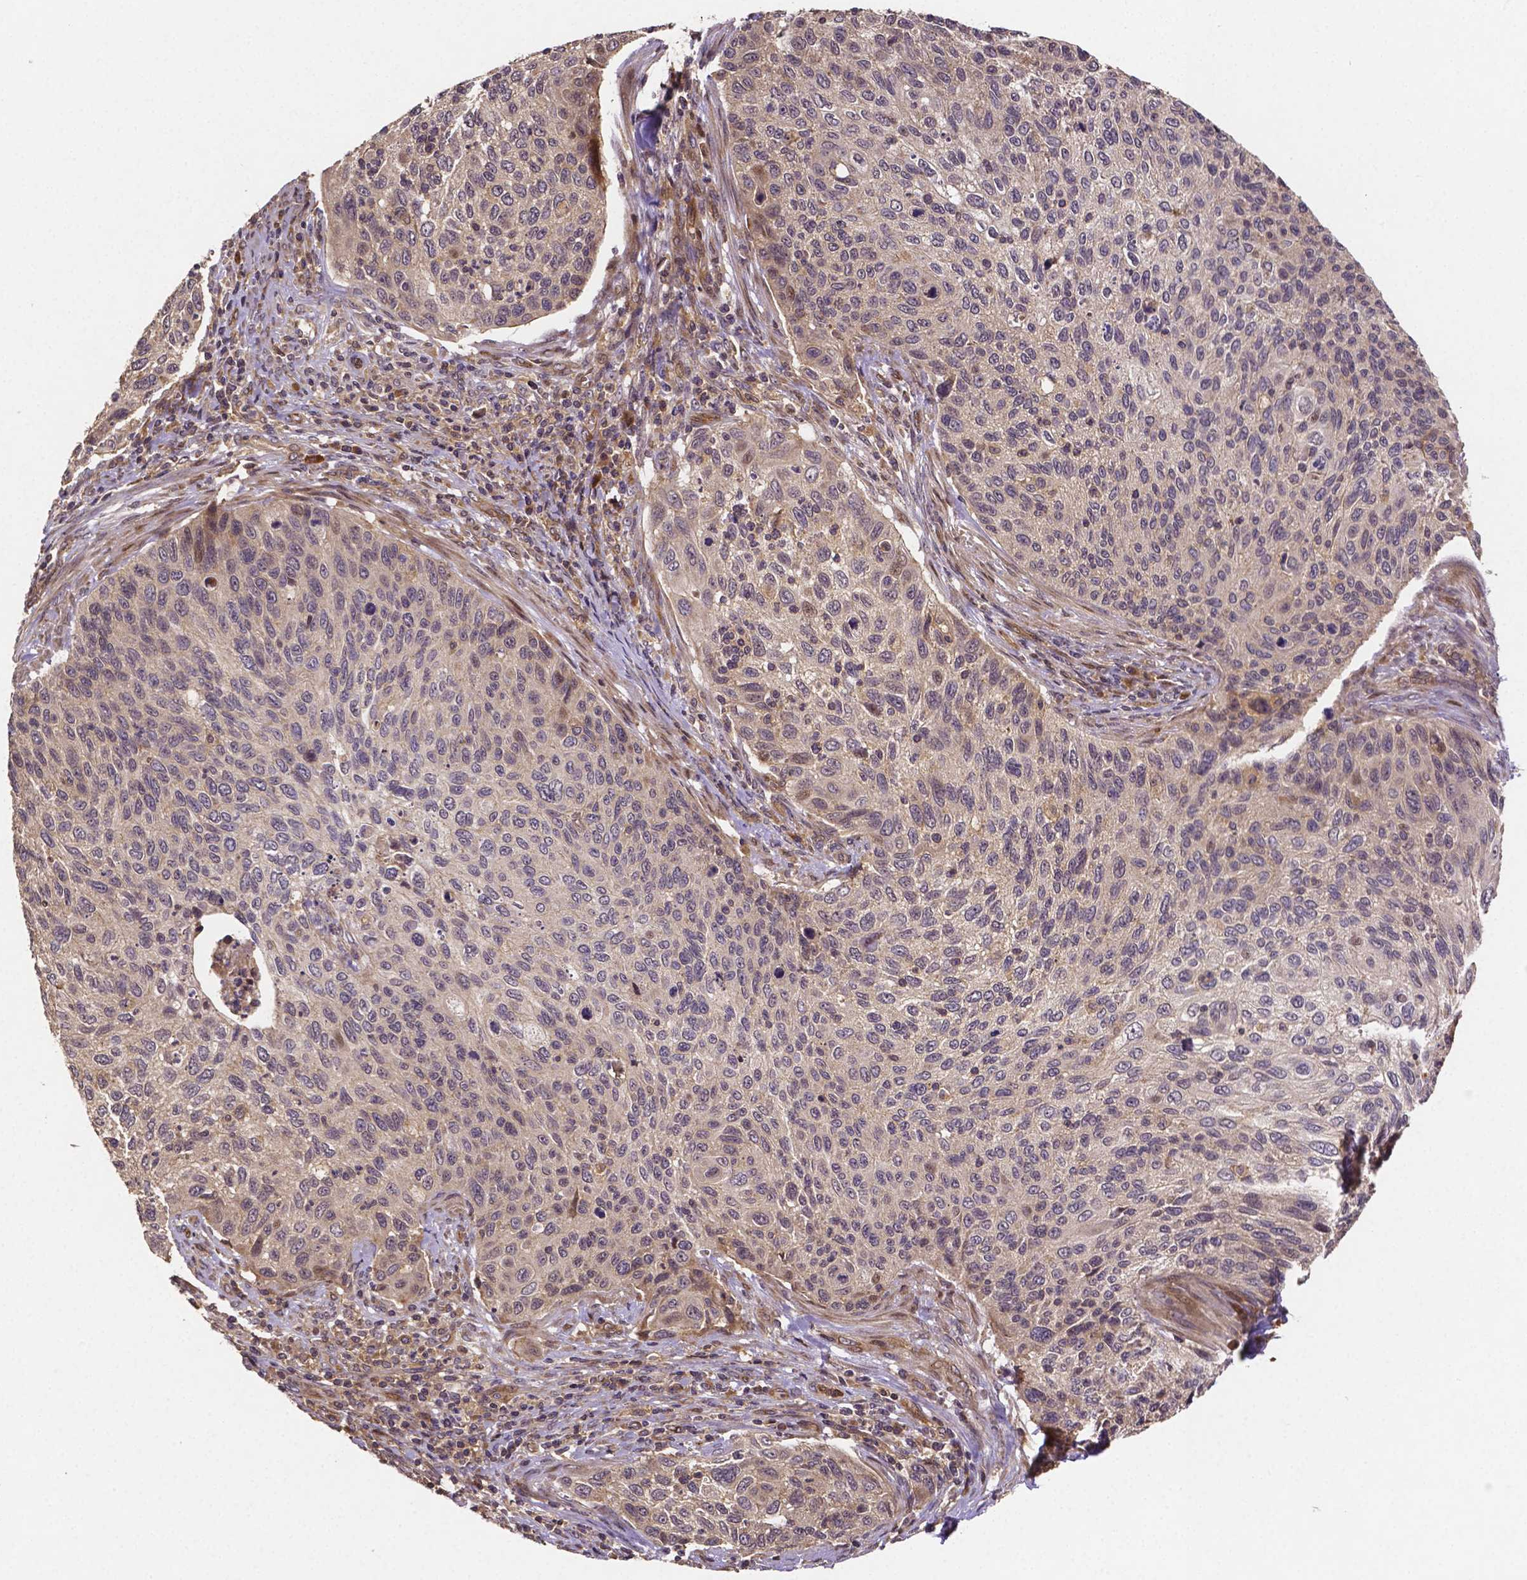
{"staining": {"intensity": "weak", "quantity": "<25%", "location": "cytoplasmic/membranous"}, "tissue": "cervical cancer", "cell_type": "Tumor cells", "image_type": "cancer", "snomed": [{"axis": "morphology", "description": "Squamous cell carcinoma, NOS"}, {"axis": "topography", "description": "Cervix"}], "caption": "Tumor cells show no significant protein expression in cervical cancer.", "gene": "RNF123", "patient": {"sex": "female", "age": 70}}